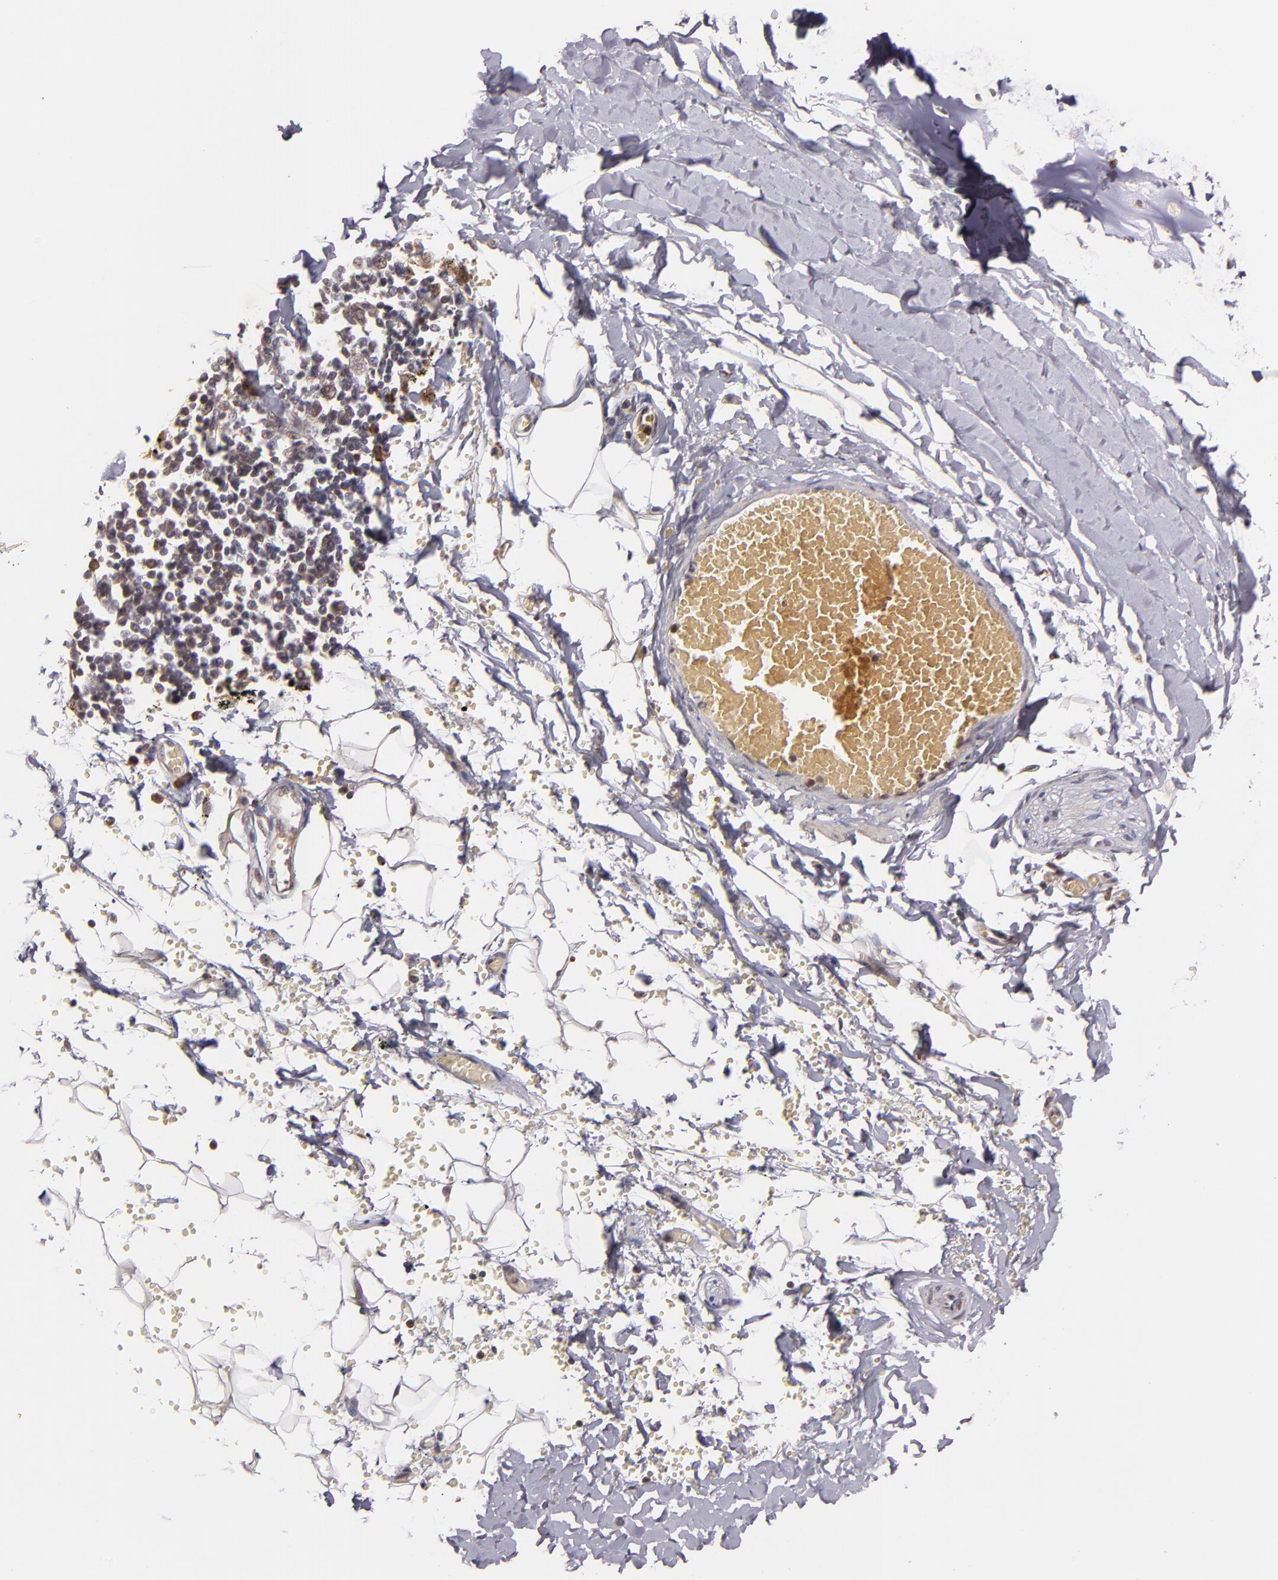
{"staining": {"intensity": "negative", "quantity": "none", "location": "none"}, "tissue": "adipose tissue", "cell_type": "Adipocytes", "image_type": "normal", "snomed": [{"axis": "morphology", "description": "Normal tissue, NOS"}, {"axis": "topography", "description": "Bronchus"}, {"axis": "topography", "description": "Lung"}], "caption": "A histopathology image of adipose tissue stained for a protein reveals no brown staining in adipocytes. The staining was performed using DAB (3,3'-diaminobenzidine) to visualize the protein expression in brown, while the nuclei were stained in blue with hematoxylin (Magnification: 20x).", "gene": "CASP1", "patient": {"sex": "female", "age": 56}}